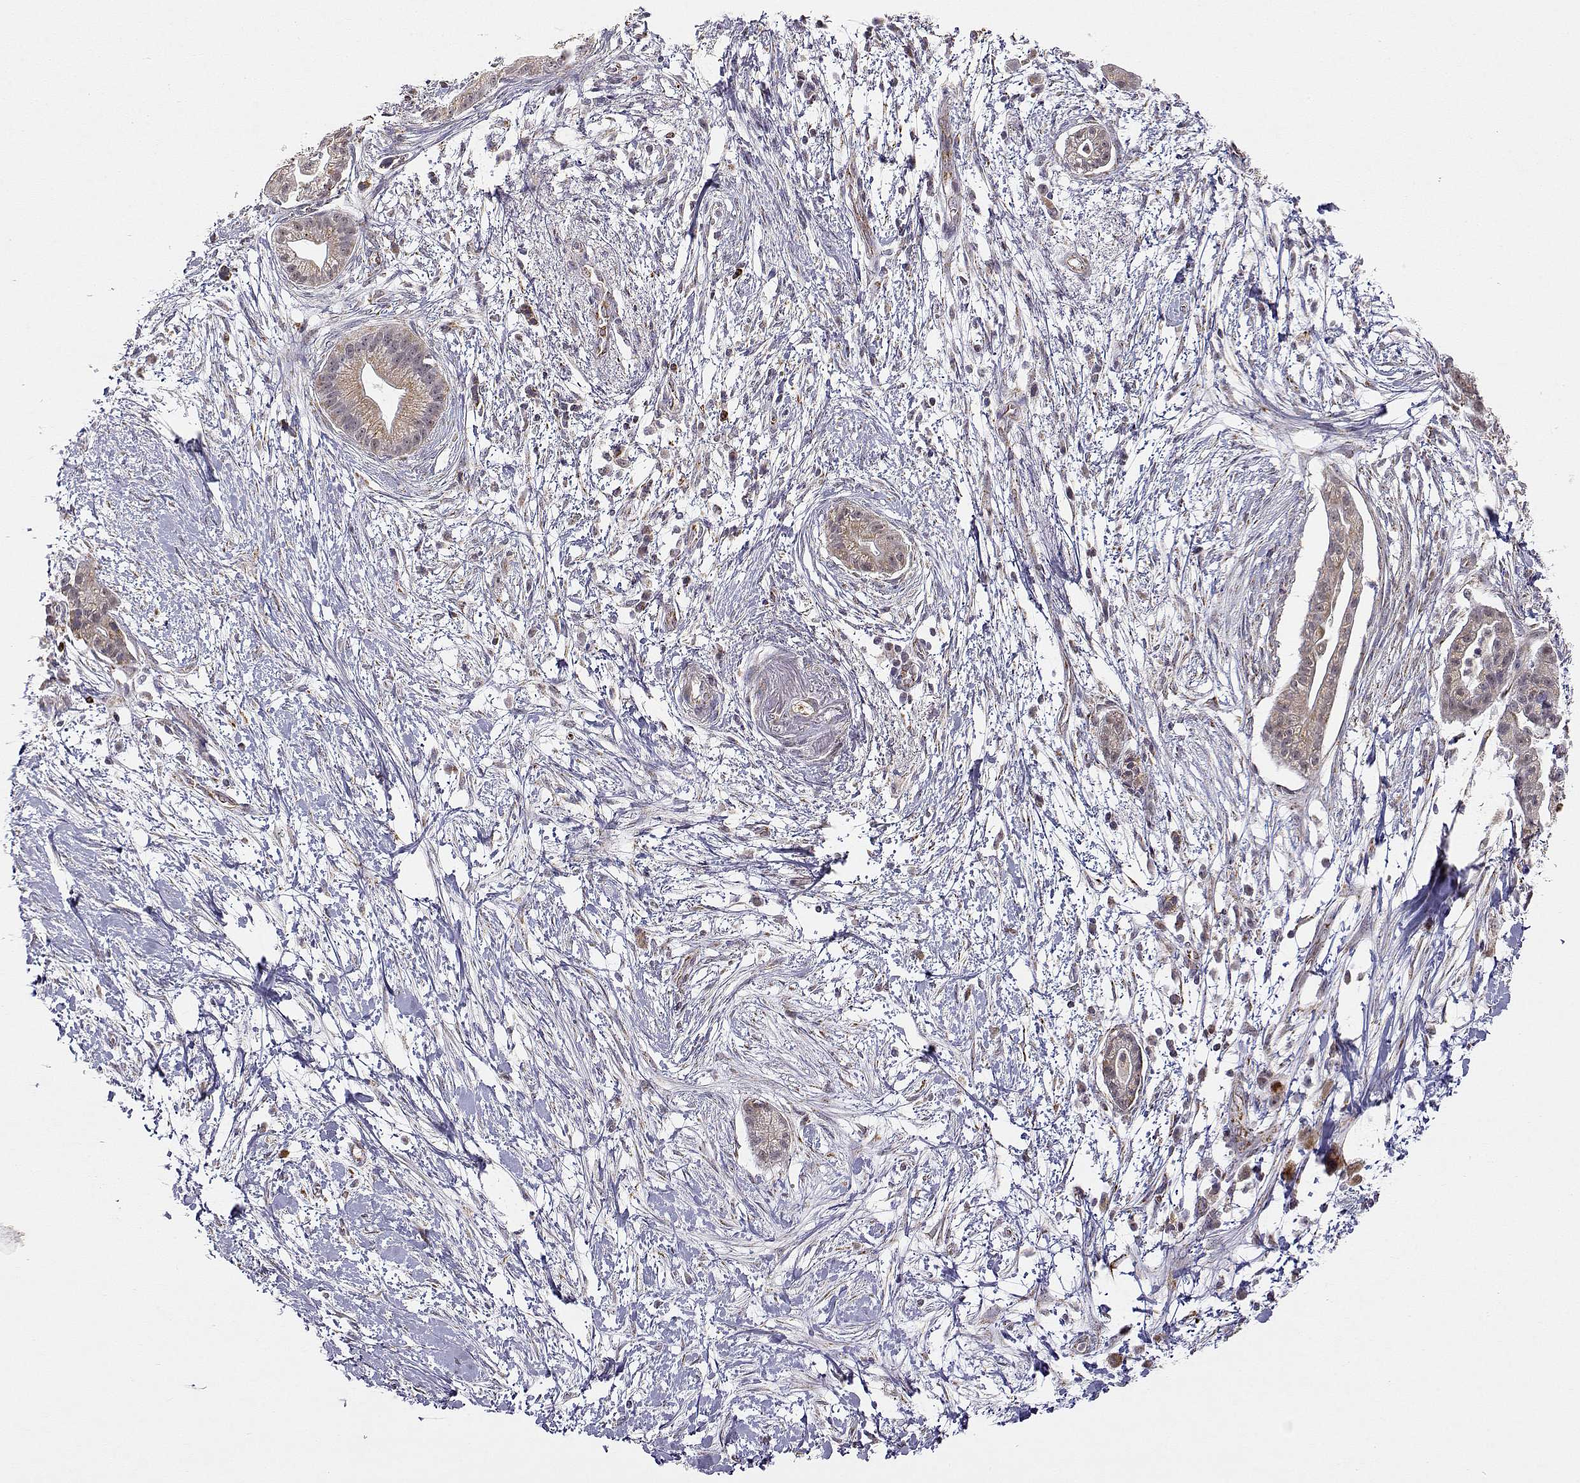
{"staining": {"intensity": "weak", "quantity": ">75%", "location": "cytoplasmic/membranous"}, "tissue": "pancreatic cancer", "cell_type": "Tumor cells", "image_type": "cancer", "snomed": [{"axis": "morphology", "description": "Normal tissue, NOS"}, {"axis": "morphology", "description": "Adenocarcinoma, NOS"}, {"axis": "topography", "description": "Lymph node"}, {"axis": "topography", "description": "Pancreas"}], "caption": "Pancreatic cancer (adenocarcinoma) stained with a protein marker exhibits weak staining in tumor cells.", "gene": "EXOG", "patient": {"sex": "female", "age": 58}}